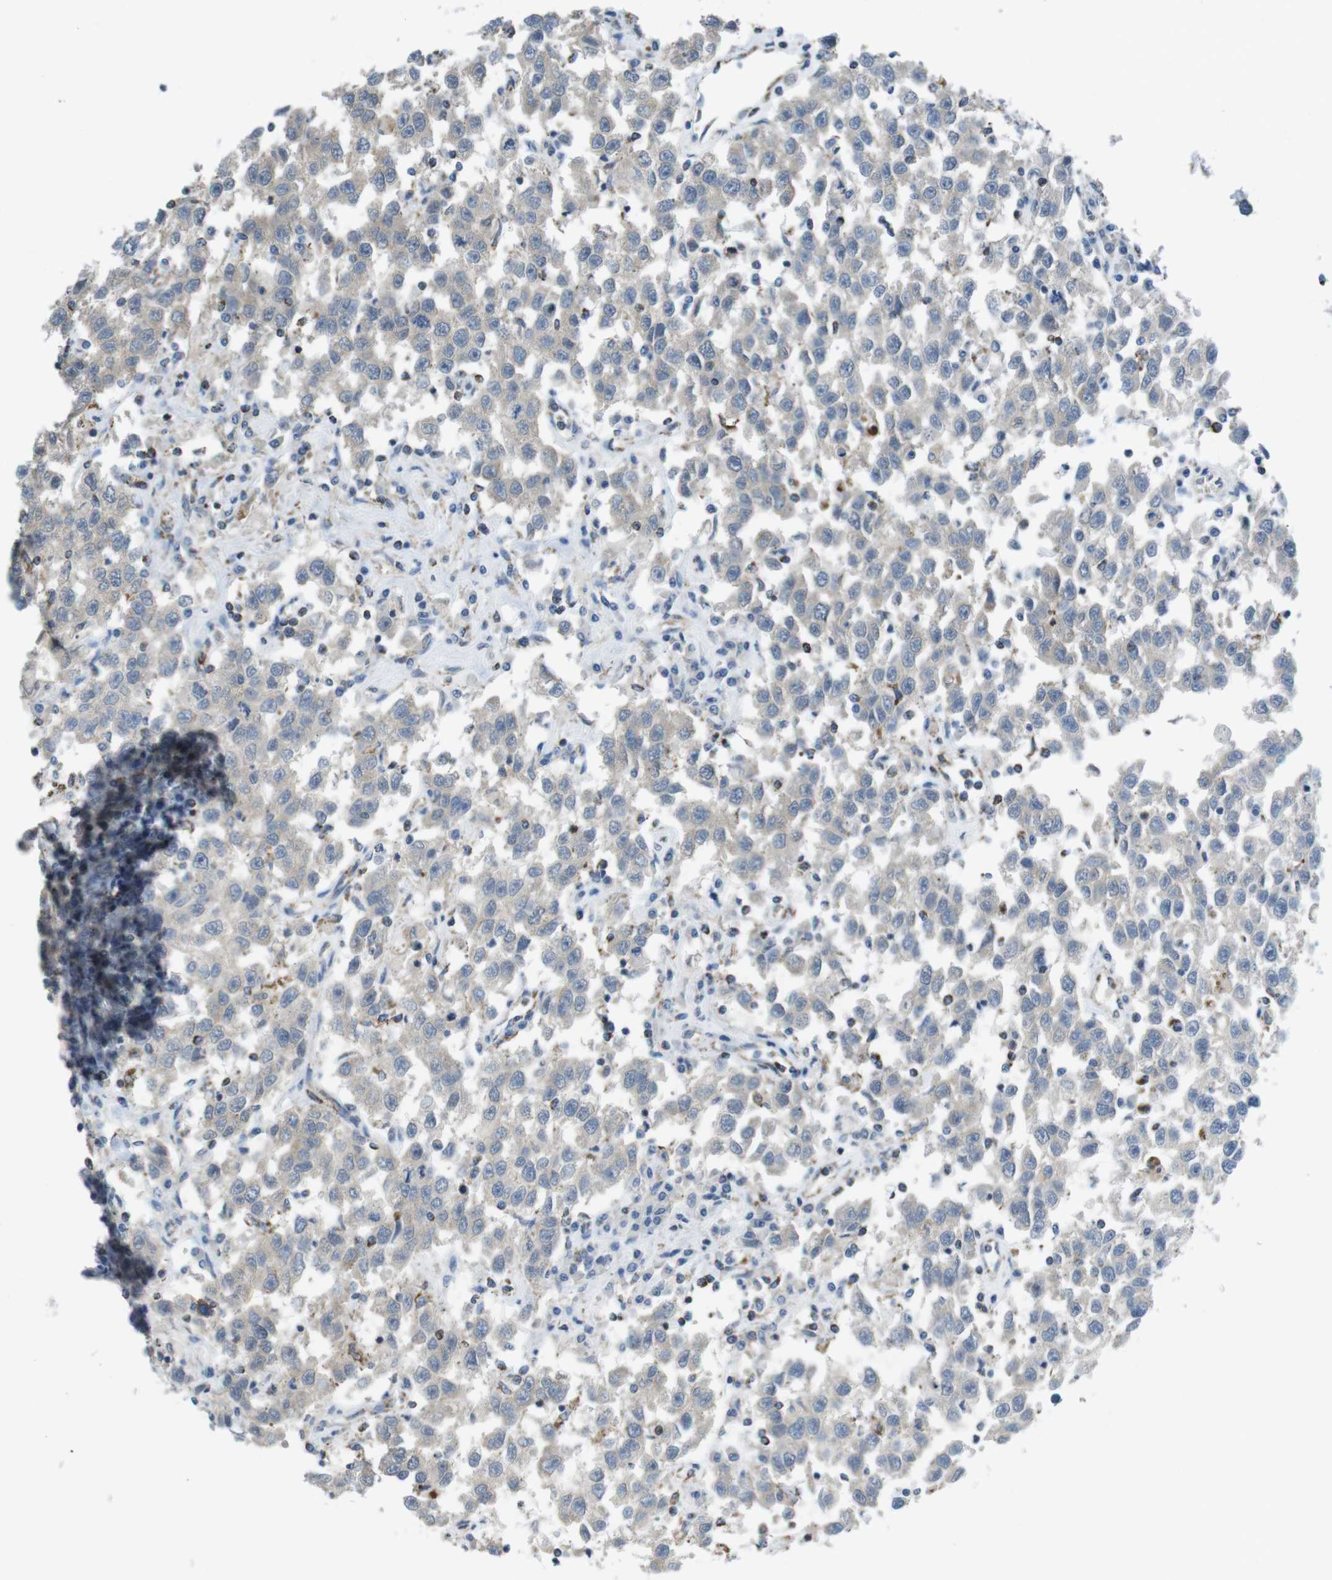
{"staining": {"intensity": "weak", "quantity": "<25%", "location": "cytoplasmic/membranous"}, "tissue": "testis cancer", "cell_type": "Tumor cells", "image_type": "cancer", "snomed": [{"axis": "morphology", "description": "Seminoma, NOS"}, {"axis": "topography", "description": "Testis"}], "caption": "DAB (3,3'-diaminobenzidine) immunohistochemical staining of human seminoma (testis) exhibits no significant expression in tumor cells. (Brightfield microscopy of DAB immunohistochemistry at high magnification).", "gene": "GRIK2", "patient": {"sex": "male", "age": 41}}